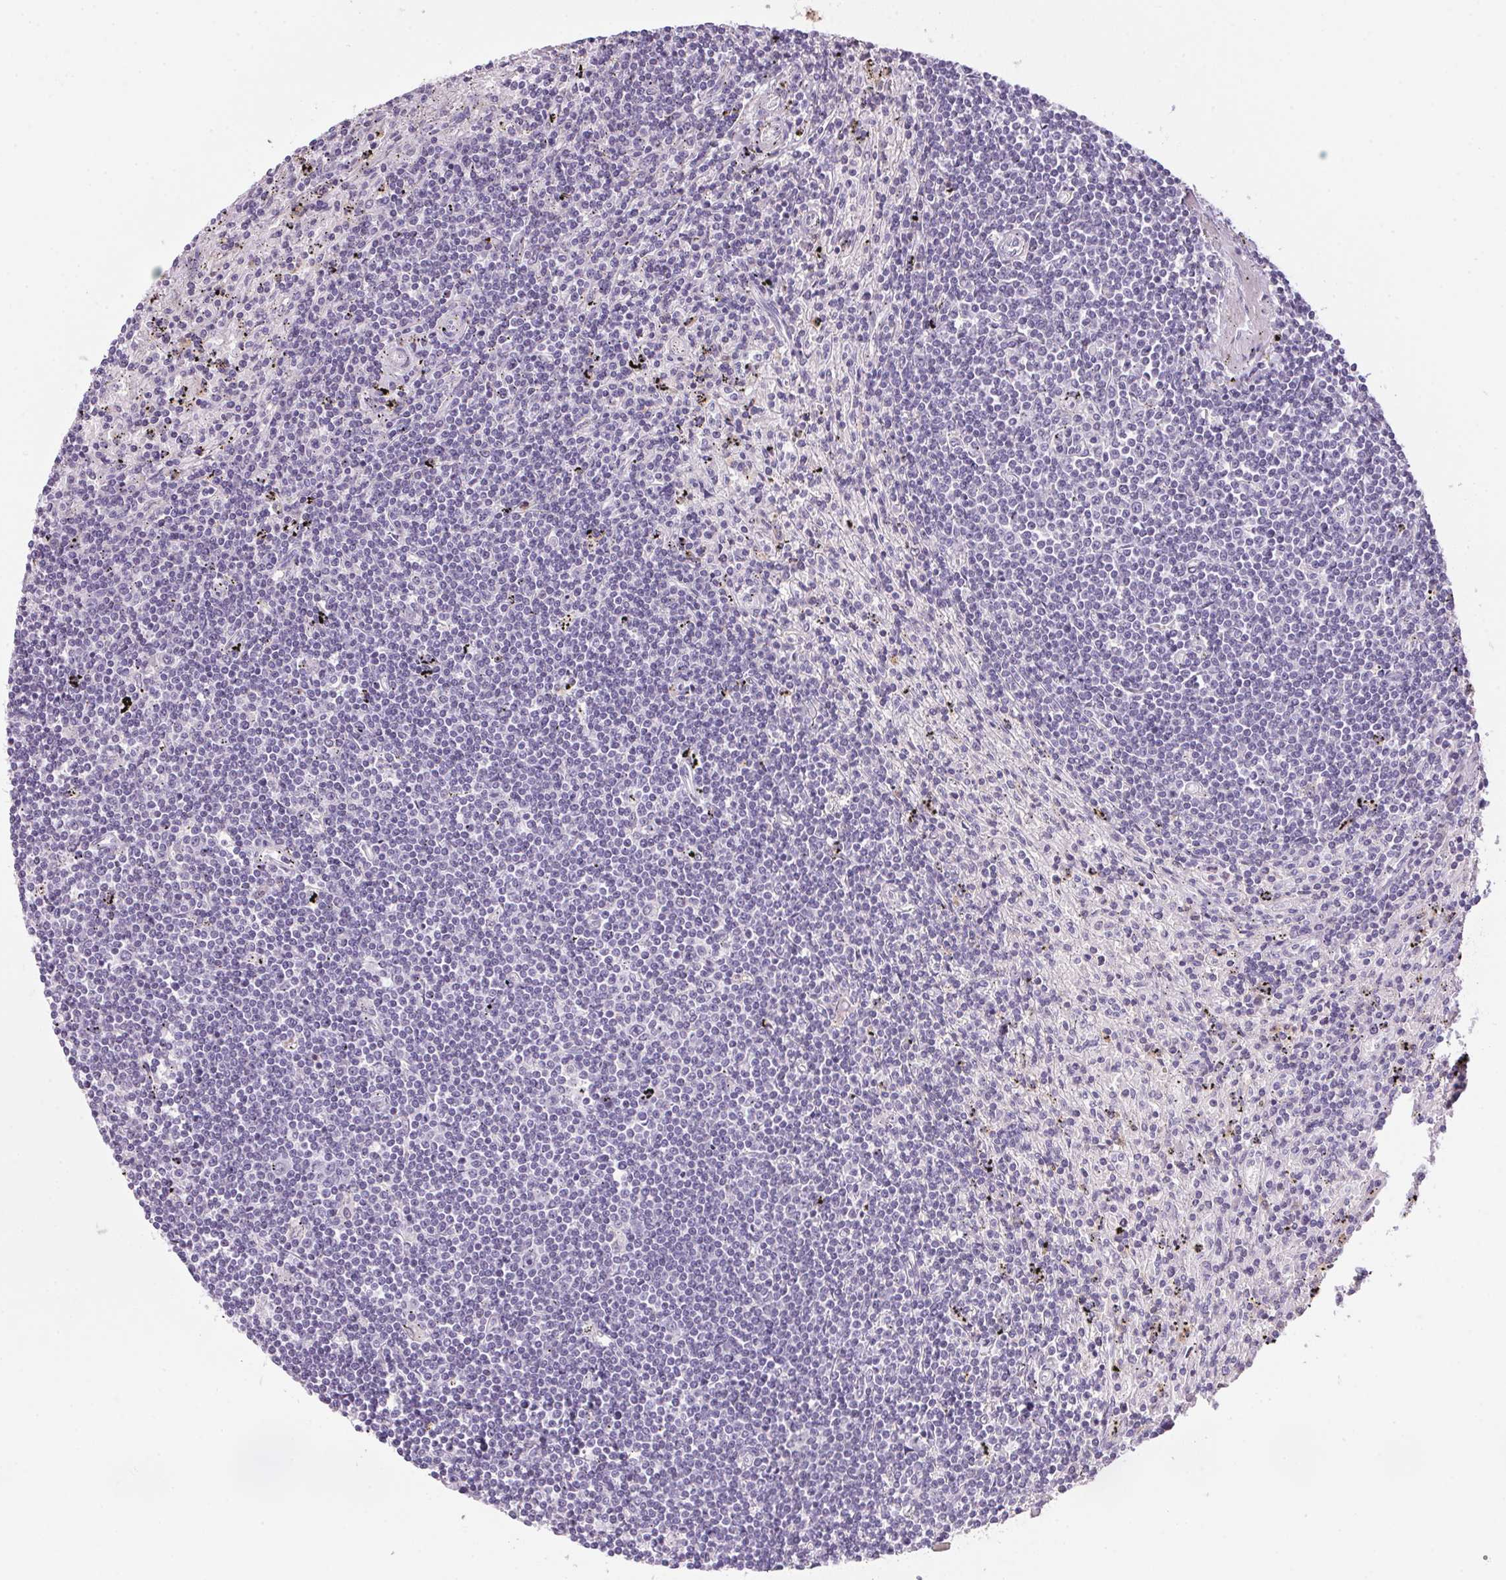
{"staining": {"intensity": "negative", "quantity": "none", "location": "none"}, "tissue": "lymphoma", "cell_type": "Tumor cells", "image_type": "cancer", "snomed": [{"axis": "morphology", "description": "Malignant lymphoma, non-Hodgkin's type, Low grade"}, {"axis": "topography", "description": "Spleen"}], "caption": "This micrograph is of lymphoma stained with immunohistochemistry to label a protein in brown with the nuclei are counter-stained blue. There is no staining in tumor cells.", "gene": "ECPAS", "patient": {"sex": "male", "age": 76}}